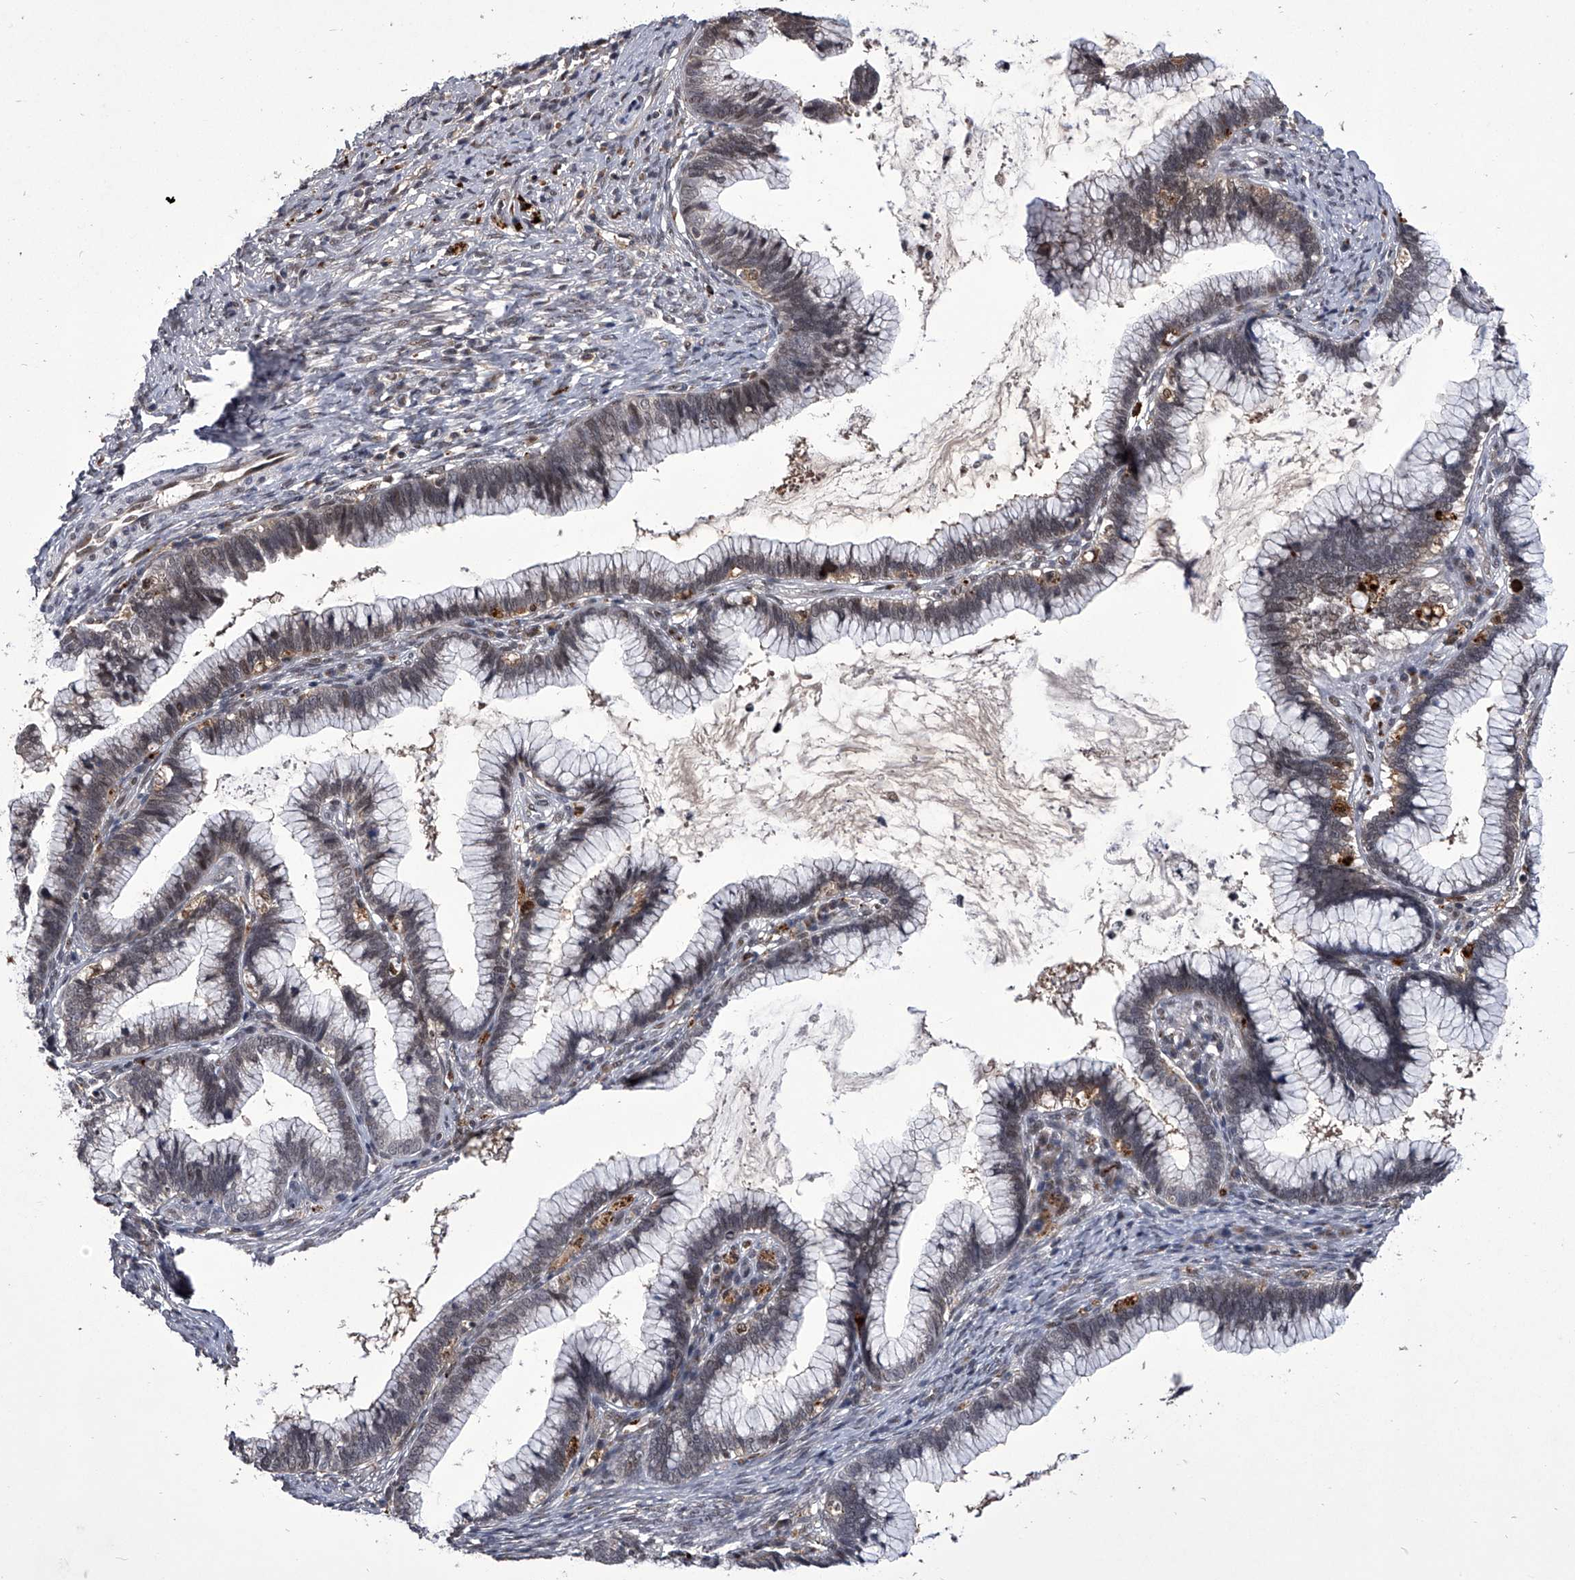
{"staining": {"intensity": "weak", "quantity": "25%-75%", "location": "cytoplasmic/membranous,nuclear"}, "tissue": "cervical cancer", "cell_type": "Tumor cells", "image_type": "cancer", "snomed": [{"axis": "morphology", "description": "Adenocarcinoma, NOS"}, {"axis": "topography", "description": "Cervix"}], "caption": "Protein staining of cervical cancer tissue shows weak cytoplasmic/membranous and nuclear expression in approximately 25%-75% of tumor cells.", "gene": "CMTR1", "patient": {"sex": "female", "age": 36}}